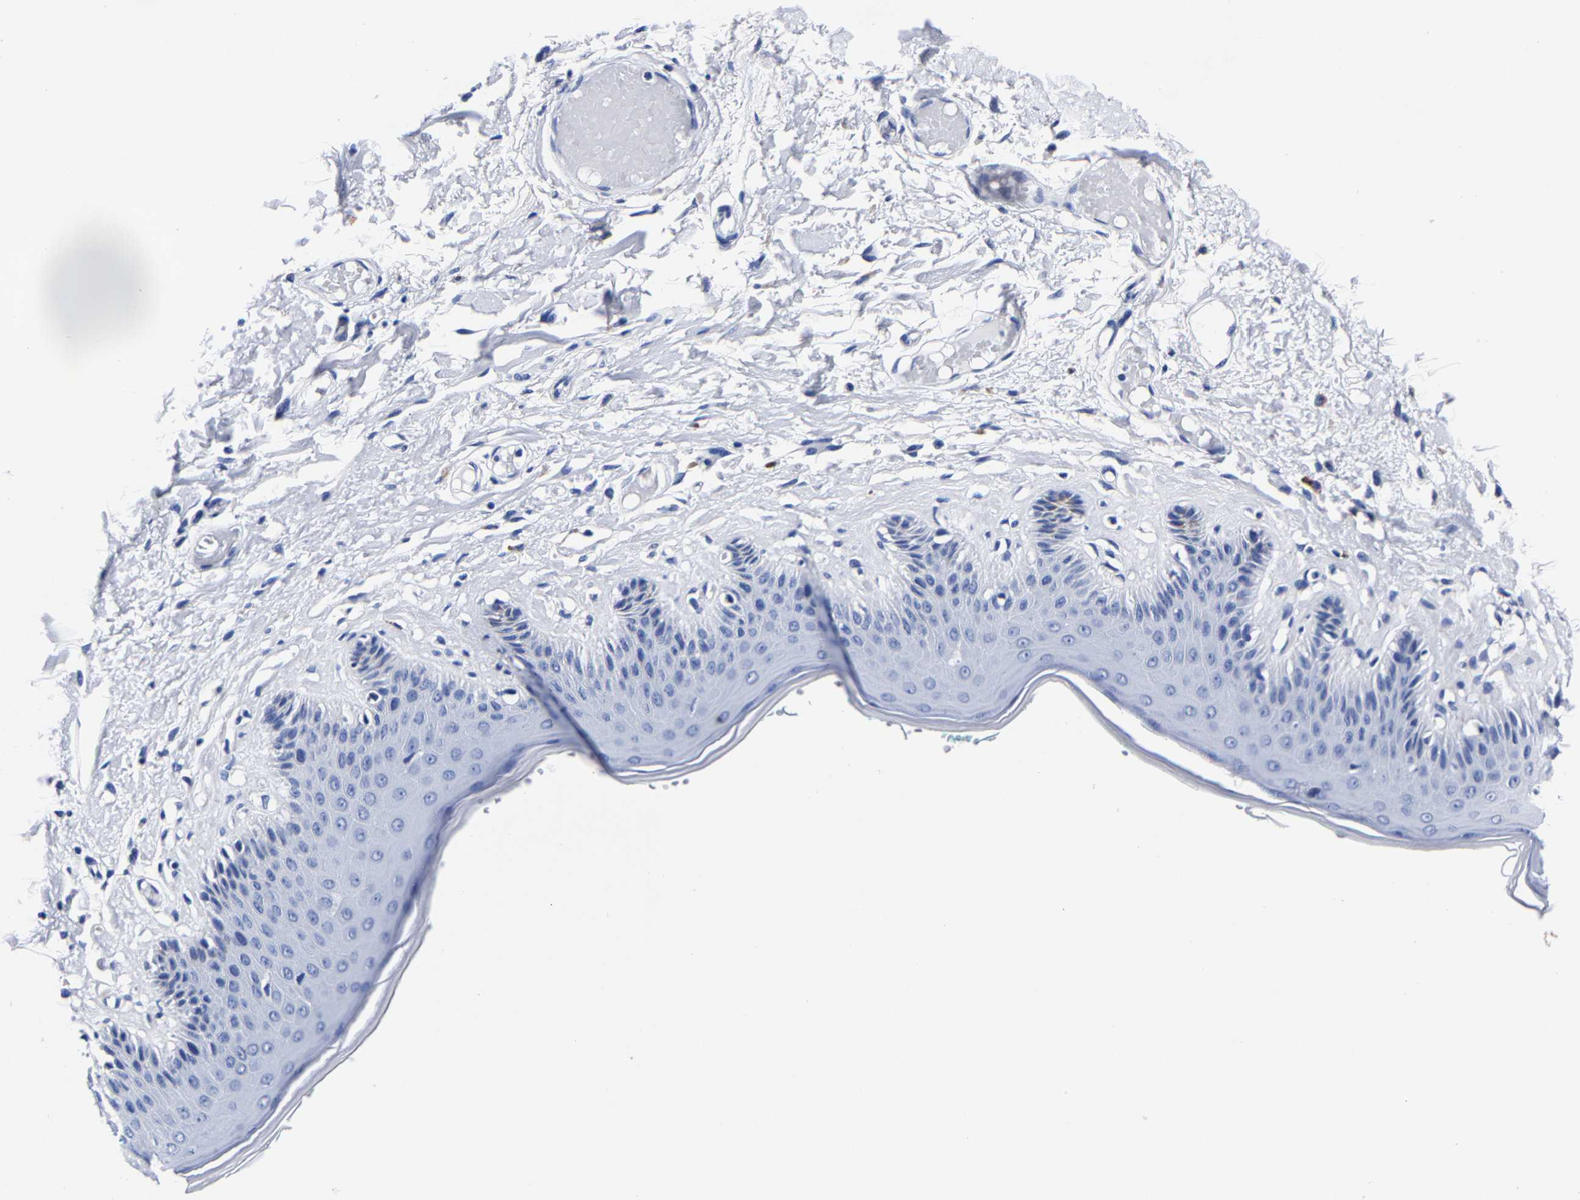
{"staining": {"intensity": "weak", "quantity": "<25%", "location": "cytoplasmic/membranous"}, "tissue": "skin", "cell_type": "Epidermal cells", "image_type": "normal", "snomed": [{"axis": "morphology", "description": "Normal tissue, NOS"}, {"axis": "topography", "description": "Vulva"}], "caption": "Immunohistochemistry of benign skin exhibits no positivity in epidermal cells.", "gene": "CPA2", "patient": {"sex": "female", "age": 73}}